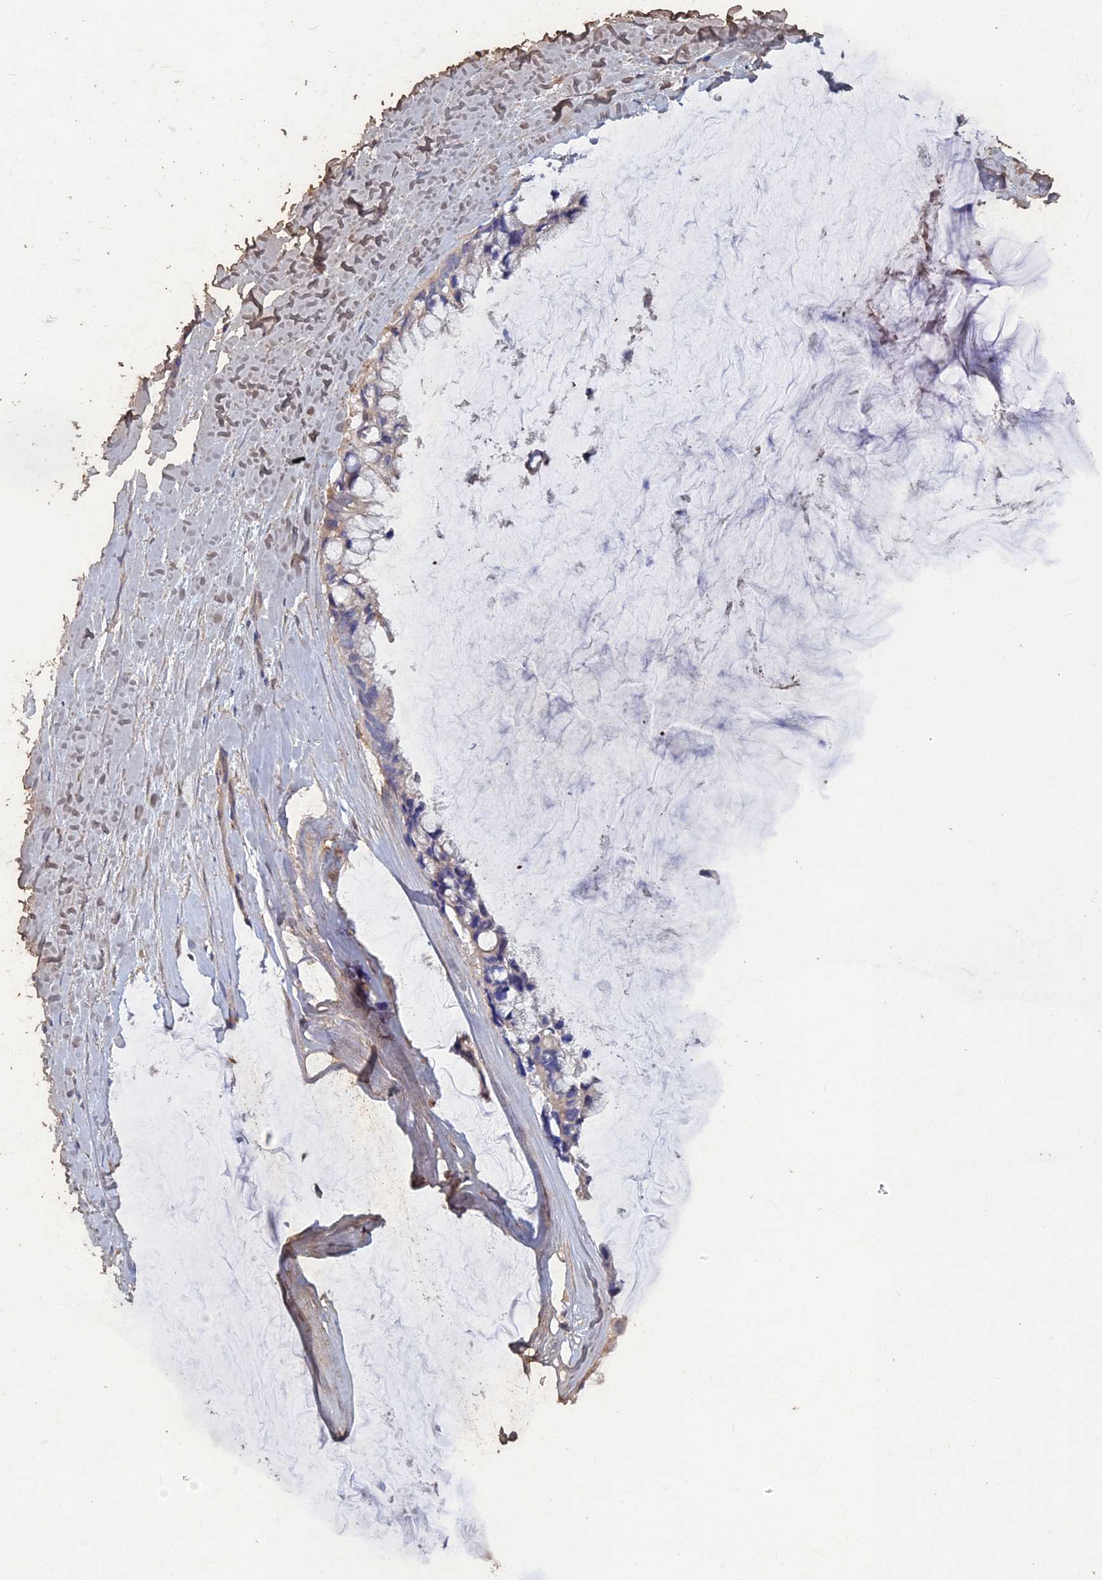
{"staining": {"intensity": "negative", "quantity": "none", "location": "none"}, "tissue": "ovarian cancer", "cell_type": "Tumor cells", "image_type": "cancer", "snomed": [{"axis": "morphology", "description": "Cystadenocarcinoma, mucinous, NOS"}, {"axis": "topography", "description": "Ovary"}], "caption": "Tumor cells show no significant staining in ovarian mucinous cystadenocarcinoma.", "gene": "BLVRA", "patient": {"sex": "female", "age": 39}}